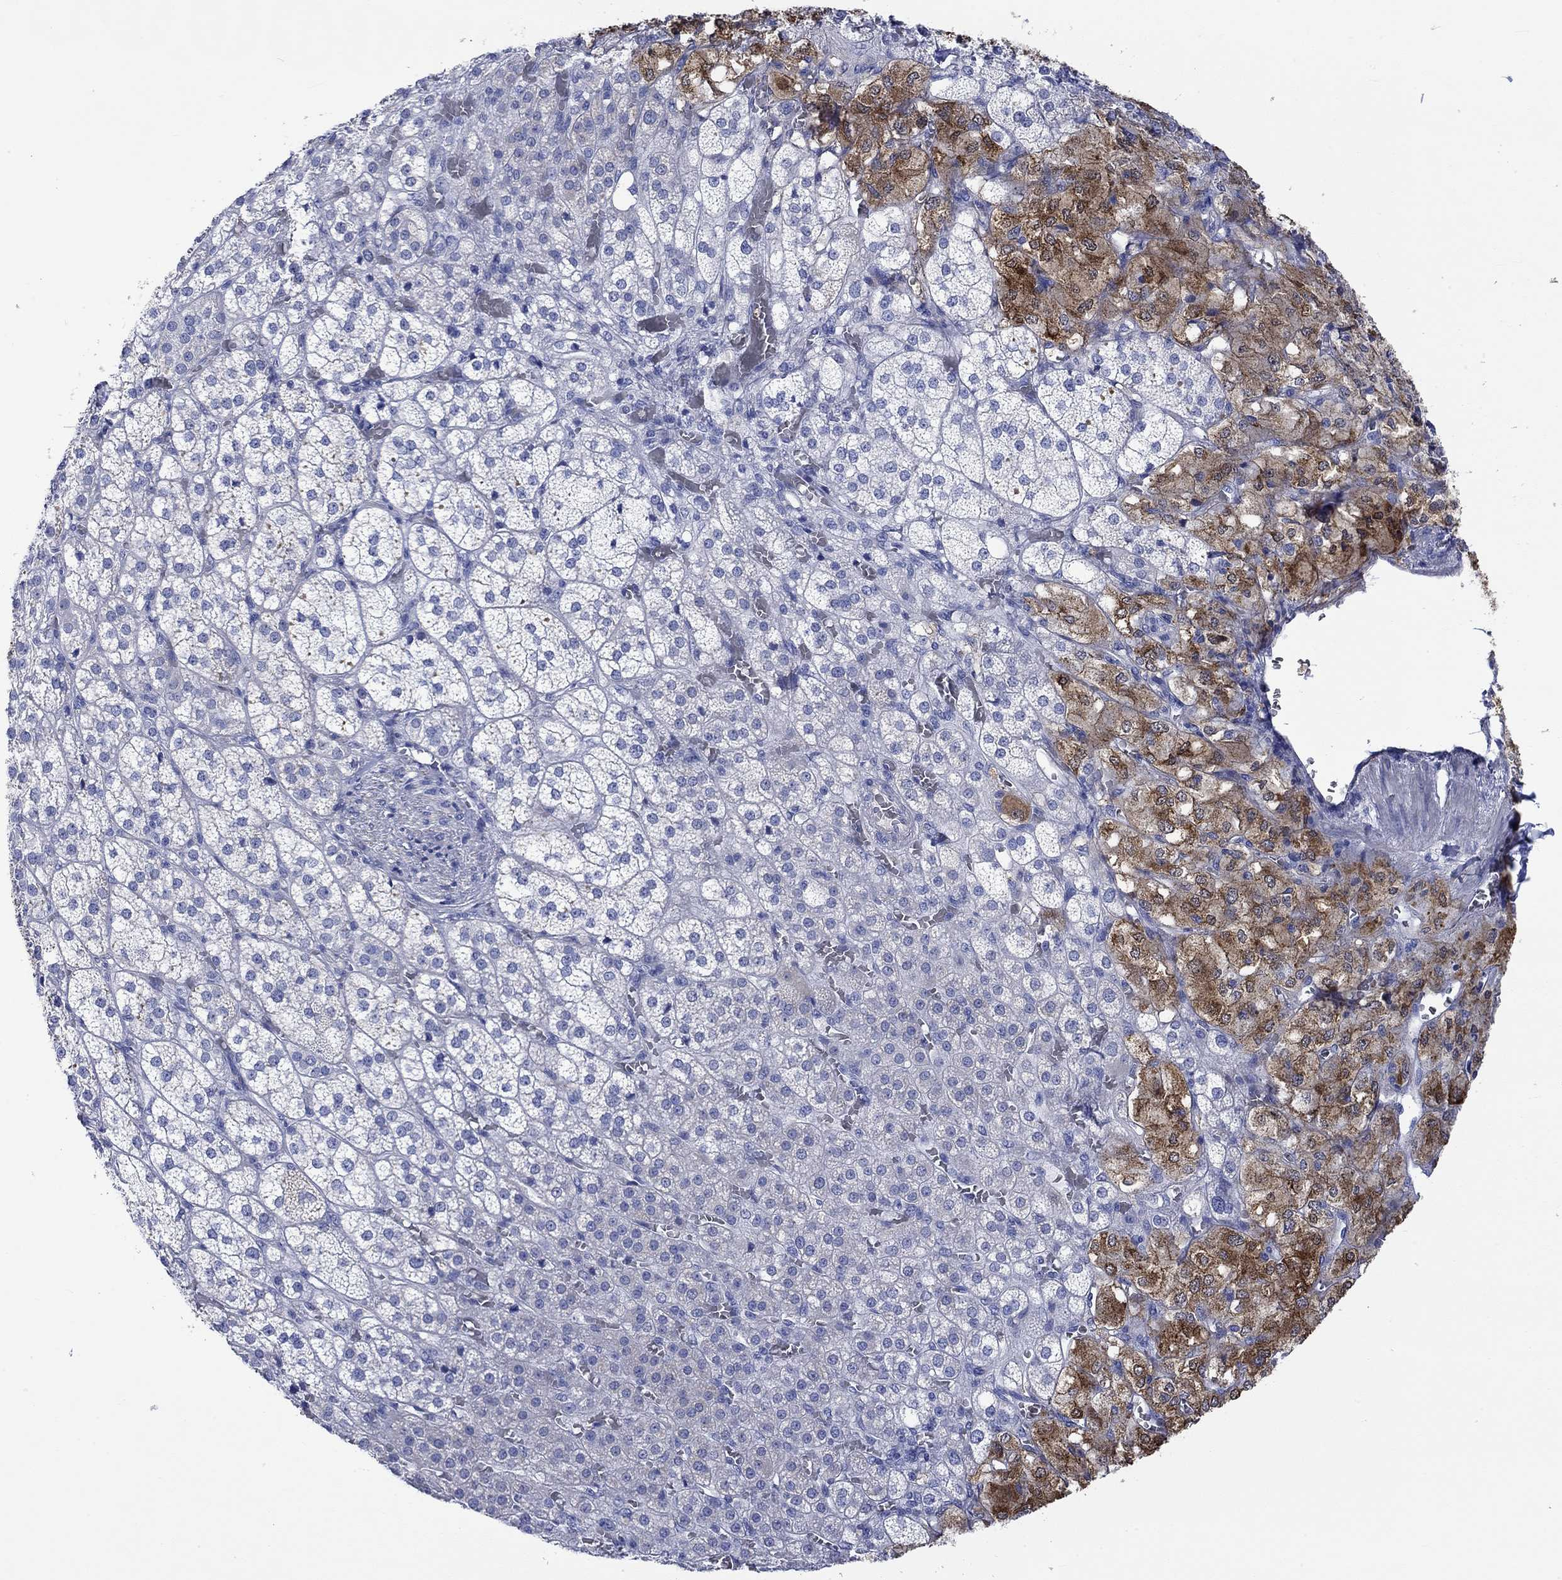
{"staining": {"intensity": "strong", "quantity": "<25%", "location": "cytoplasmic/membranous"}, "tissue": "adrenal gland", "cell_type": "Glandular cells", "image_type": "normal", "snomed": [{"axis": "morphology", "description": "Normal tissue, NOS"}, {"axis": "topography", "description": "Adrenal gland"}], "caption": "Adrenal gland was stained to show a protein in brown. There is medium levels of strong cytoplasmic/membranous positivity in approximately <25% of glandular cells. (Stains: DAB in brown, nuclei in blue, Microscopy: brightfield microscopy at high magnification).", "gene": "CPLX1", "patient": {"sex": "female", "age": 60}}